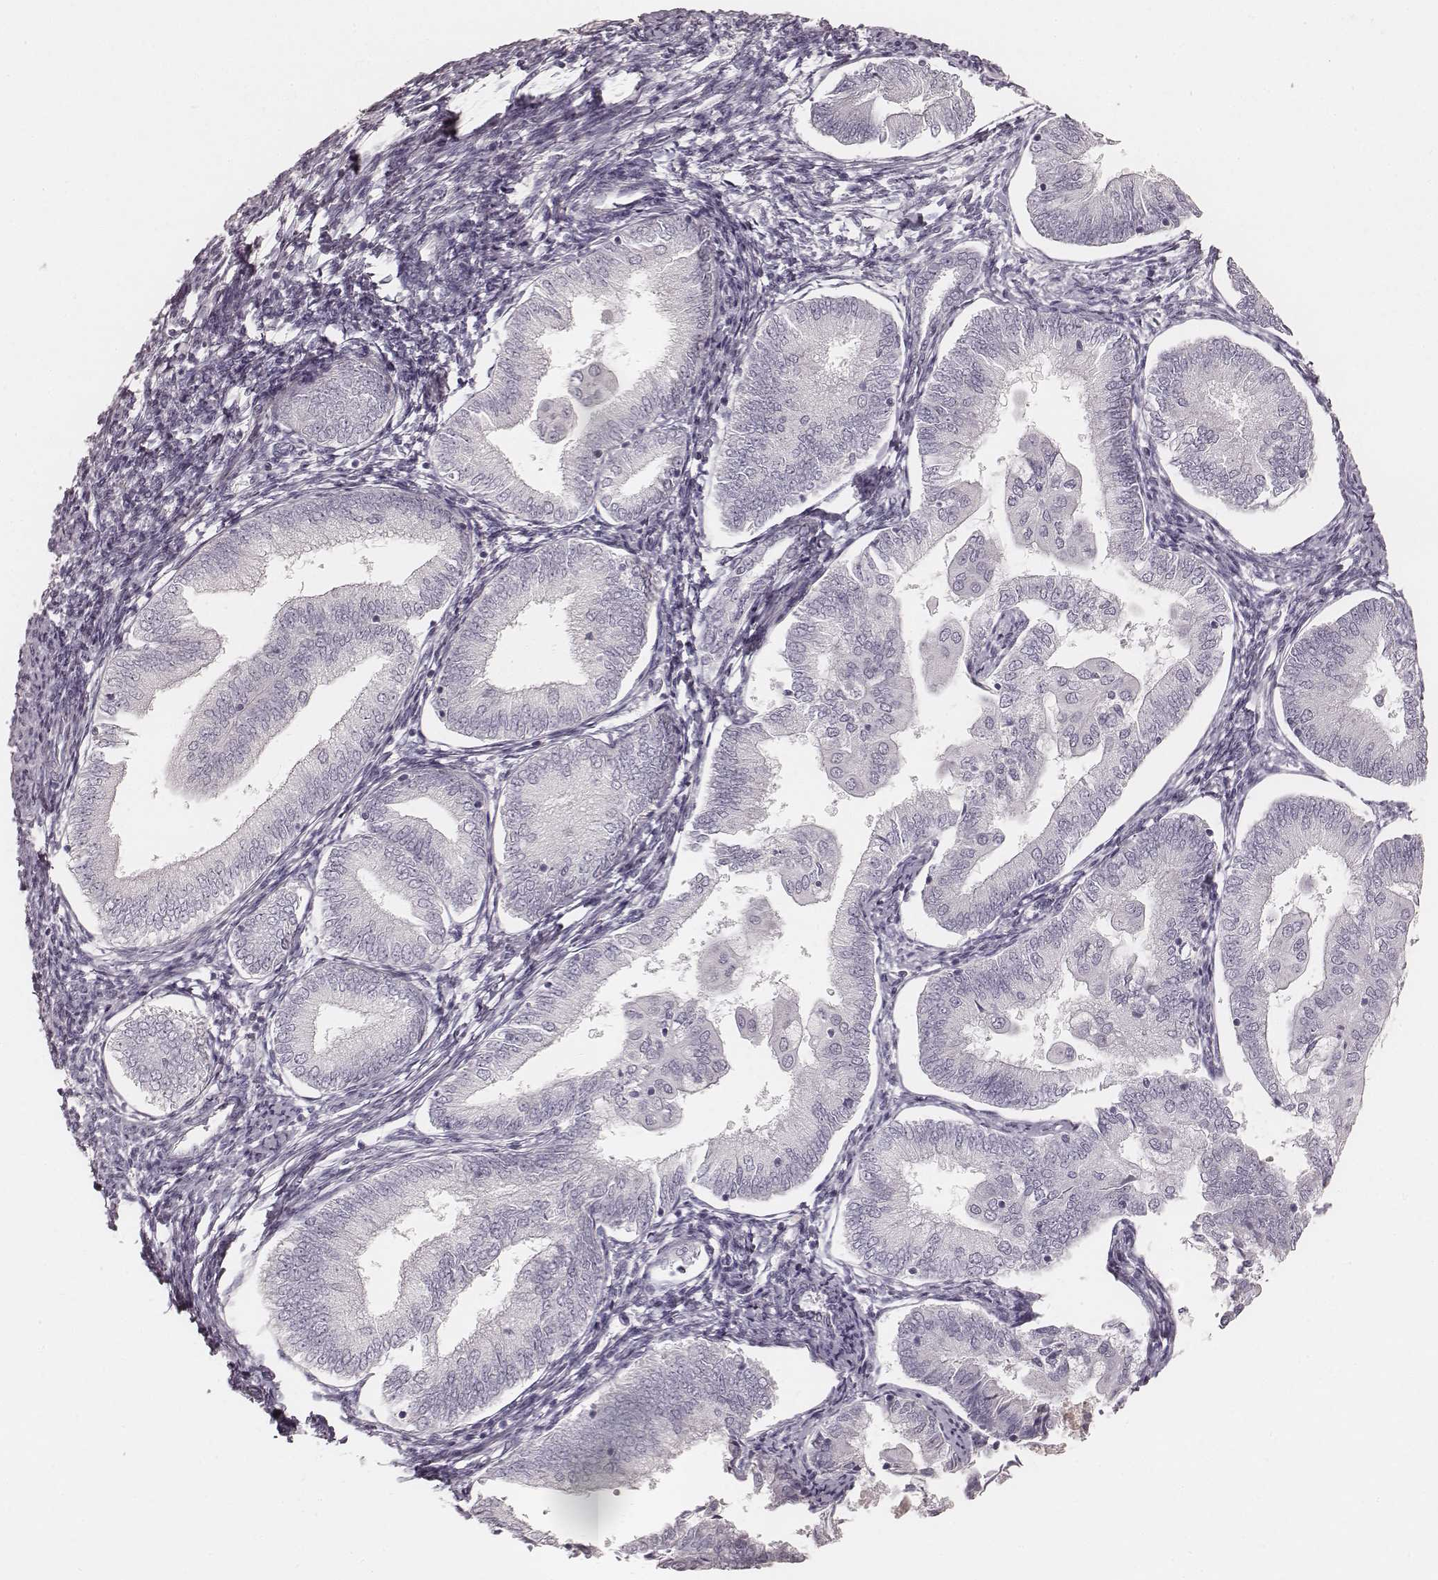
{"staining": {"intensity": "negative", "quantity": "none", "location": "none"}, "tissue": "endometrial cancer", "cell_type": "Tumor cells", "image_type": "cancer", "snomed": [{"axis": "morphology", "description": "Adenocarcinoma, NOS"}, {"axis": "topography", "description": "Endometrium"}], "caption": "This is an IHC image of human endometrial cancer (adenocarcinoma). There is no positivity in tumor cells.", "gene": "KRT26", "patient": {"sex": "female", "age": 55}}